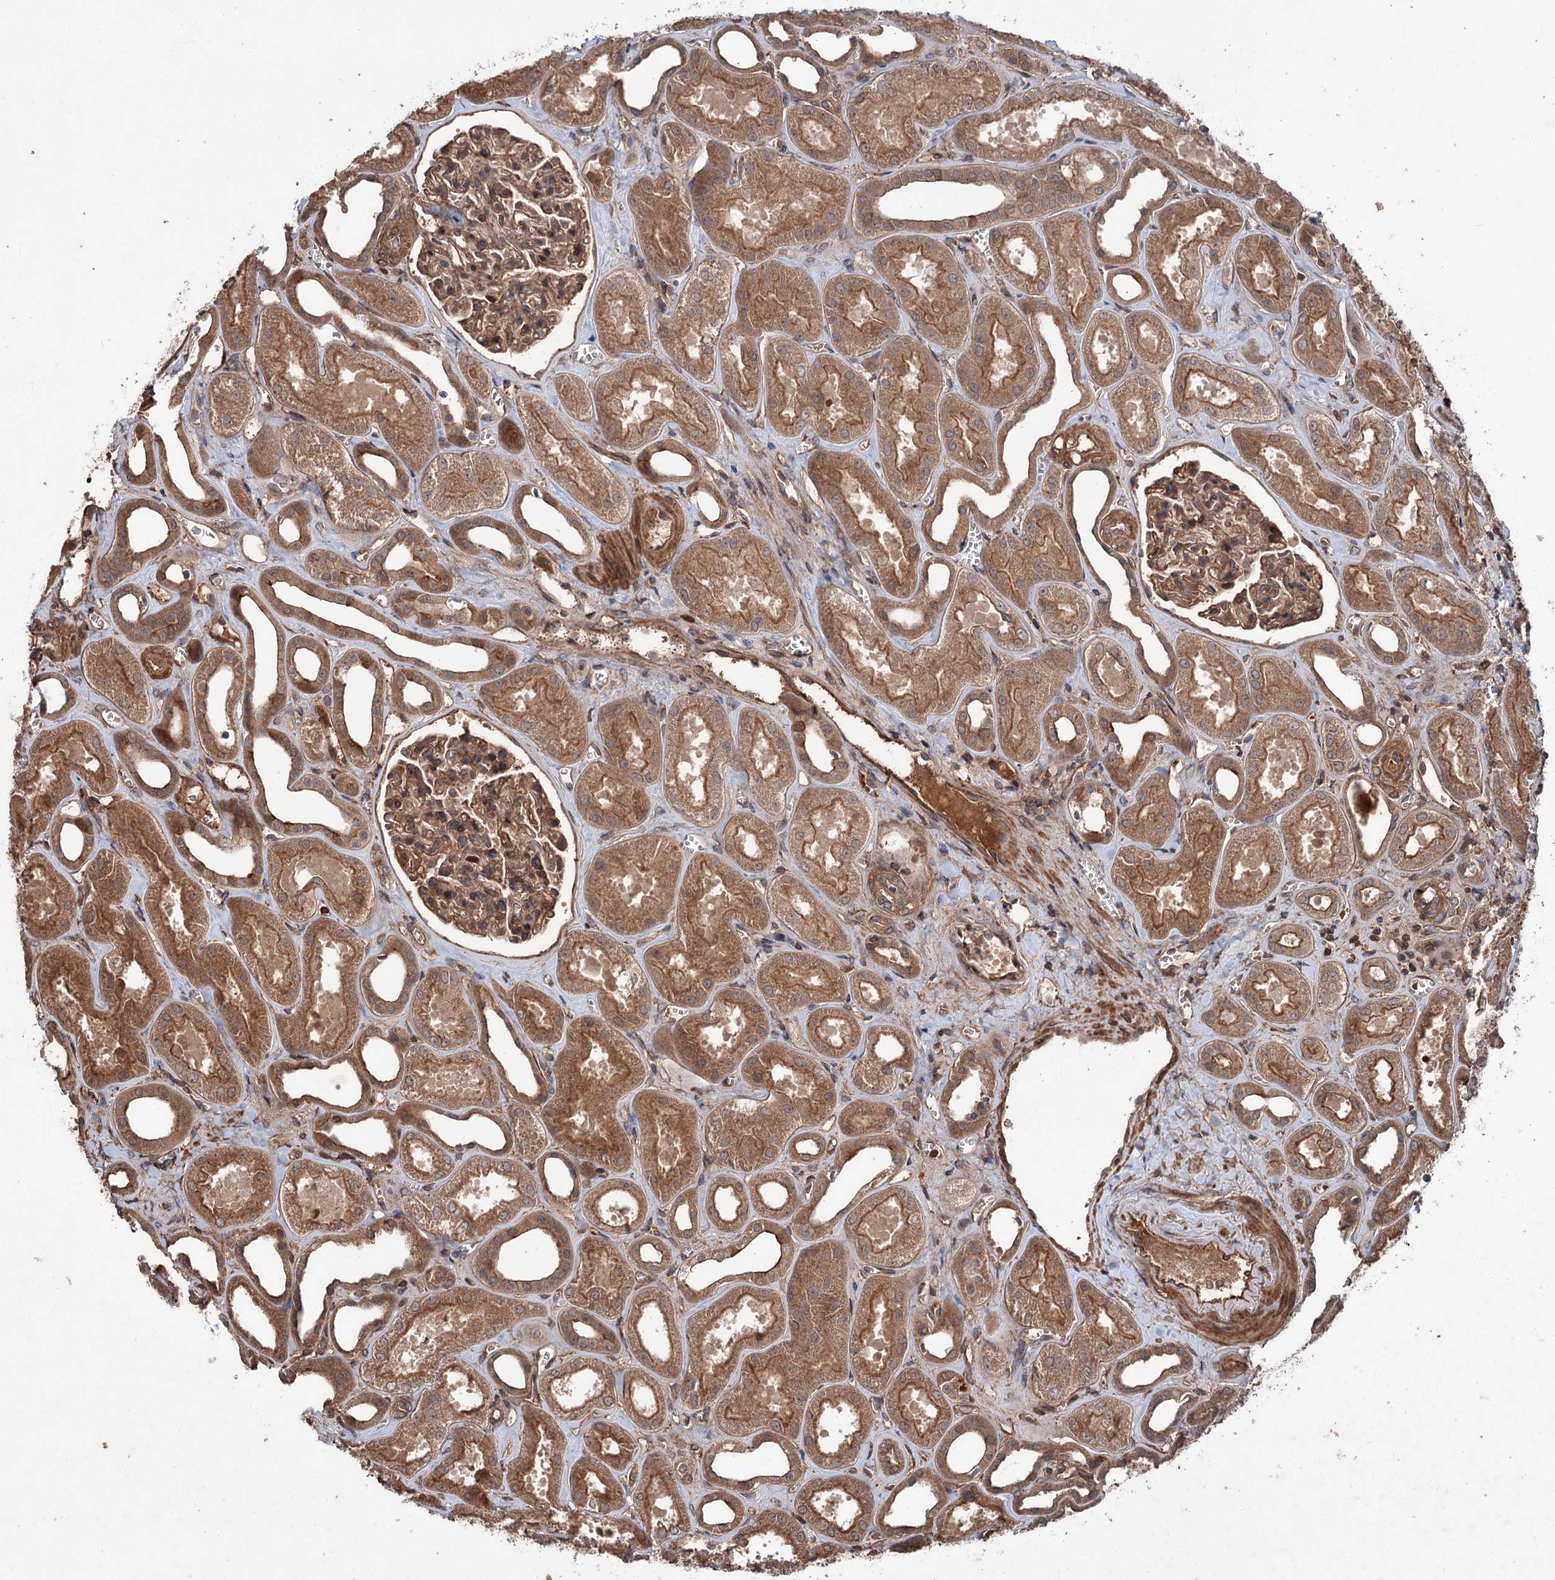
{"staining": {"intensity": "moderate", "quantity": ">75%", "location": "cytoplasmic/membranous,nuclear"}, "tissue": "kidney", "cell_type": "Cells in glomeruli", "image_type": "normal", "snomed": [{"axis": "morphology", "description": "Normal tissue, NOS"}, {"axis": "morphology", "description": "Adenocarcinoma, NOS"}, {"axis": "topography", "description": "Kidney"}], "caption": "A histopathology image of kidney stained for a protein reveals moderate cytoplasmic/membranous,nuclear brown staining in cells in glomeruli.", "gene": "ADK", "patient": {"sex": "female", "age": 68}}